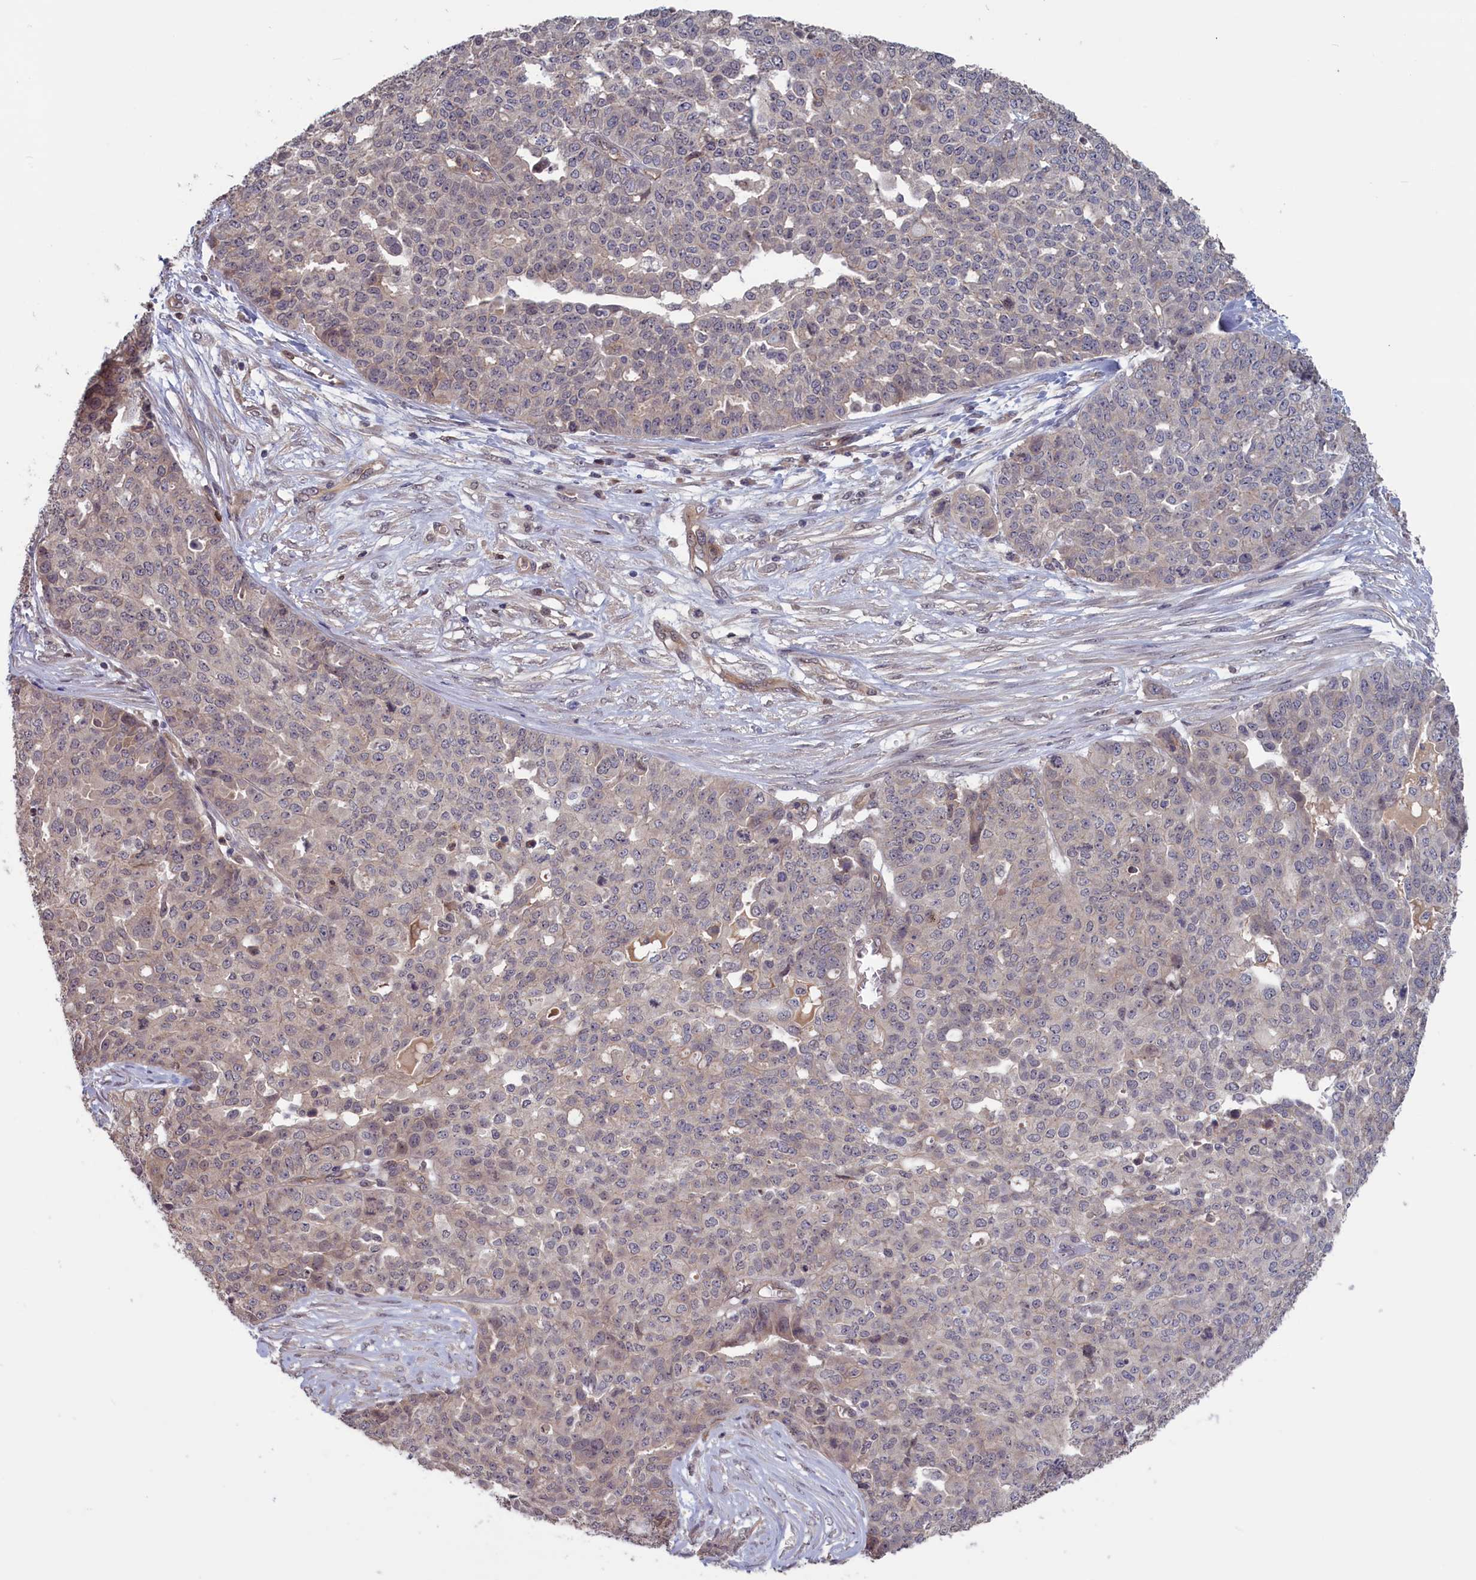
{"staining": {"intensity": "negative", "quantity": "none", "location": "none"}, "tissue": "ovarian cancer", "cell_type": "Tumor cells", "image_type": "cancer", "snomed": [{"axis": "morphology", "description": "Cystadenocarcinoma, serous, NOS"}, {"axis": "topography", "description": "Soft tissue"}, {"axis": "topography", "description": "Ovary"}], "caption": "IHC histopathology image of neoplastic tissue: ovarian cancer (serous cystadenocarcinoma) stained with DAB exhibits no significant protein staining in tumor cells.", "gene": "PLP2", "patient": {"sex": "female", "age": 57}}